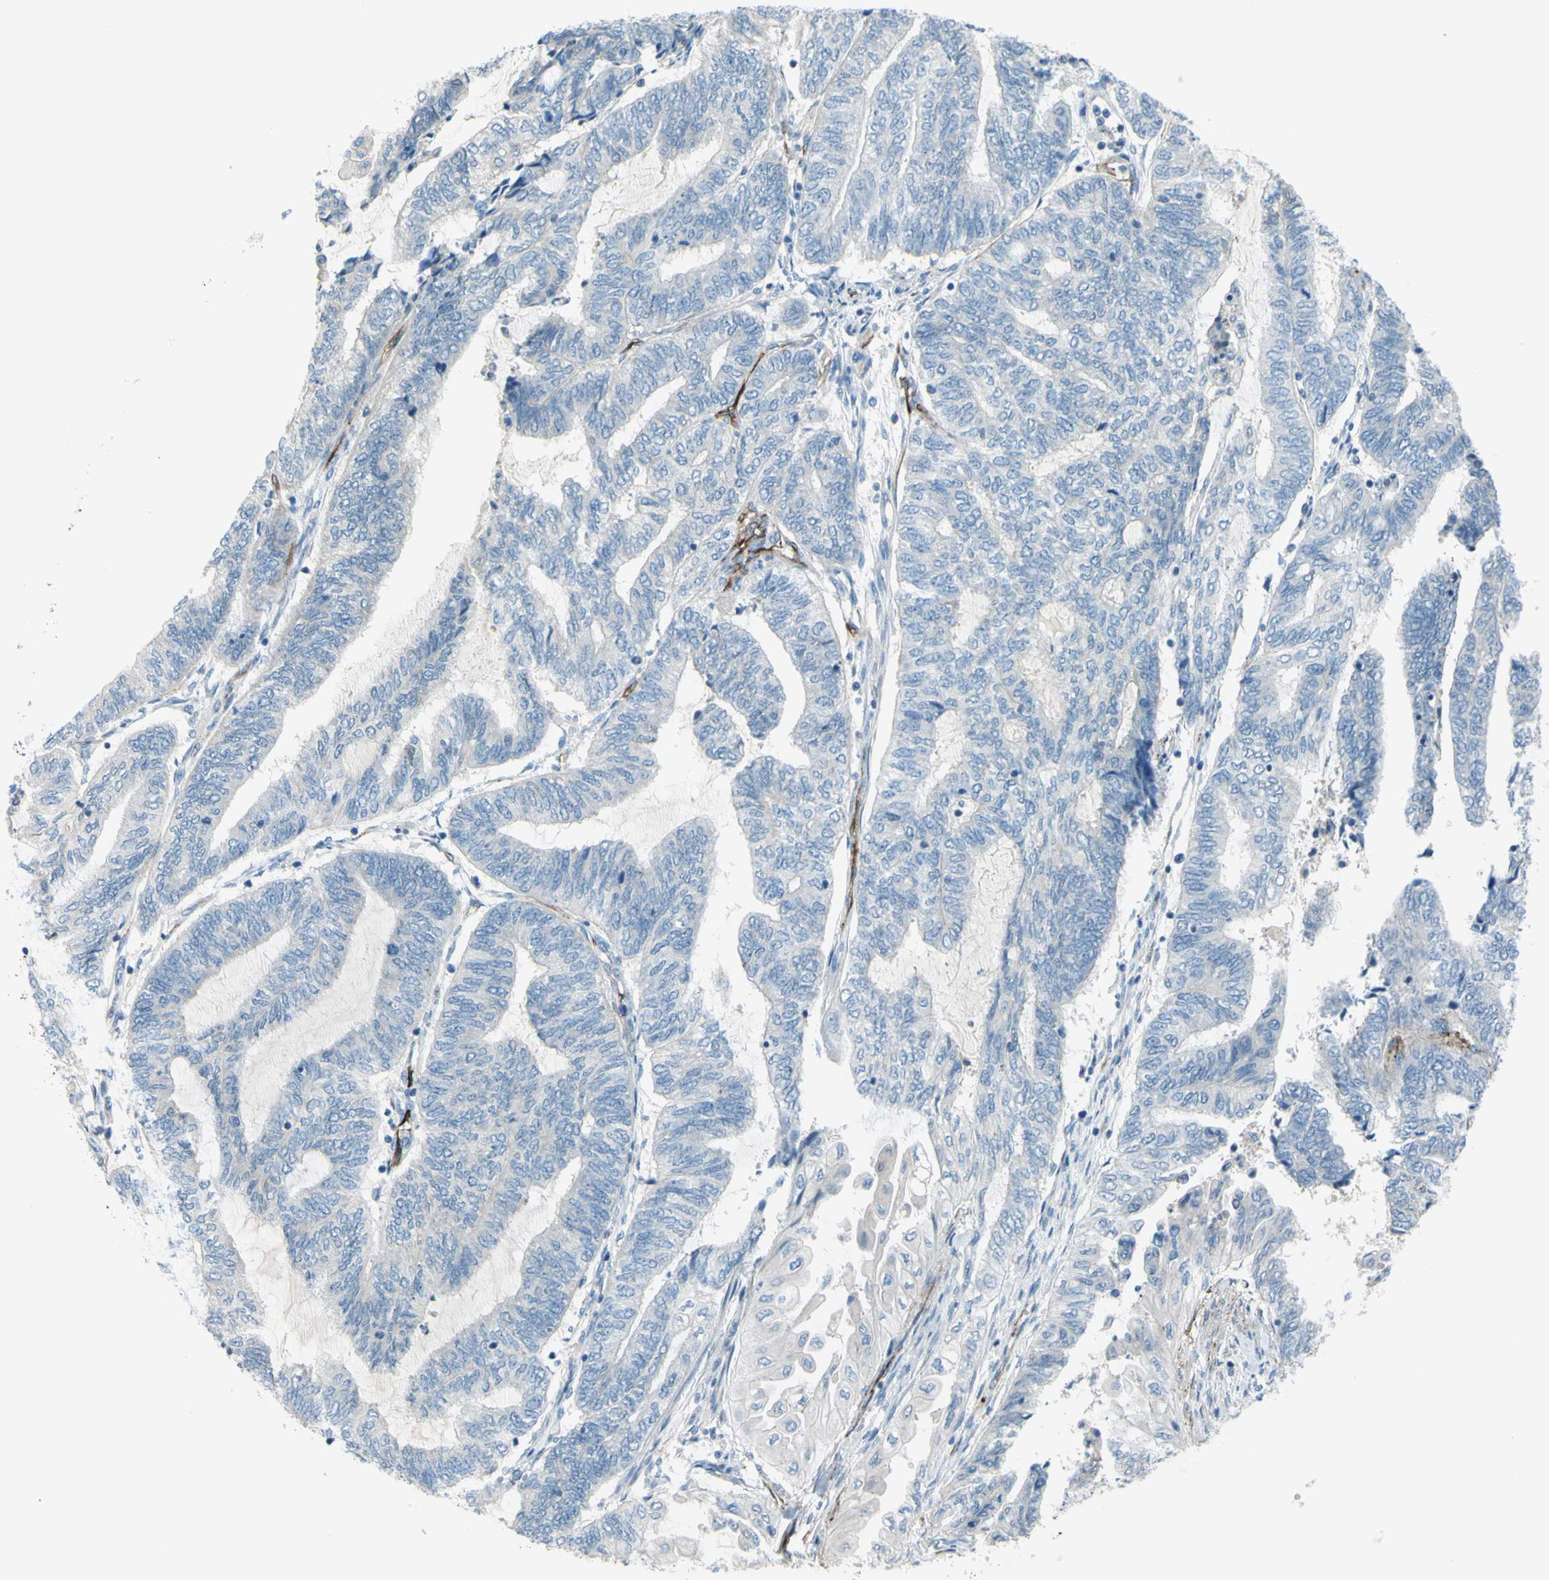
{"staining": {"intensity": "negative", "quantity": "none", "location": "none"}, "tissue": "endometrial cancer", "cell_type": "Tumor cells", "image_type": "cancer", "snomed": [{"axis": "morphology", "description": "Adenocarcinoma, NOS"}, {"axis": "topography", "description": "Uterus"}, {"axis": "topography", "description": "Endometrium"}], "caption": "Immunohistochemistry (IHC) micrograph of neoplastic tissue: human endometrial adenocarcinoma stained with DAB displays no significant protein staining in tumor cells. (DAB (3,3'-diaminobenzidine) IHC, high magnification).", "gene": "PRRG2", "patient": {"sex": "female", "age": 70}}